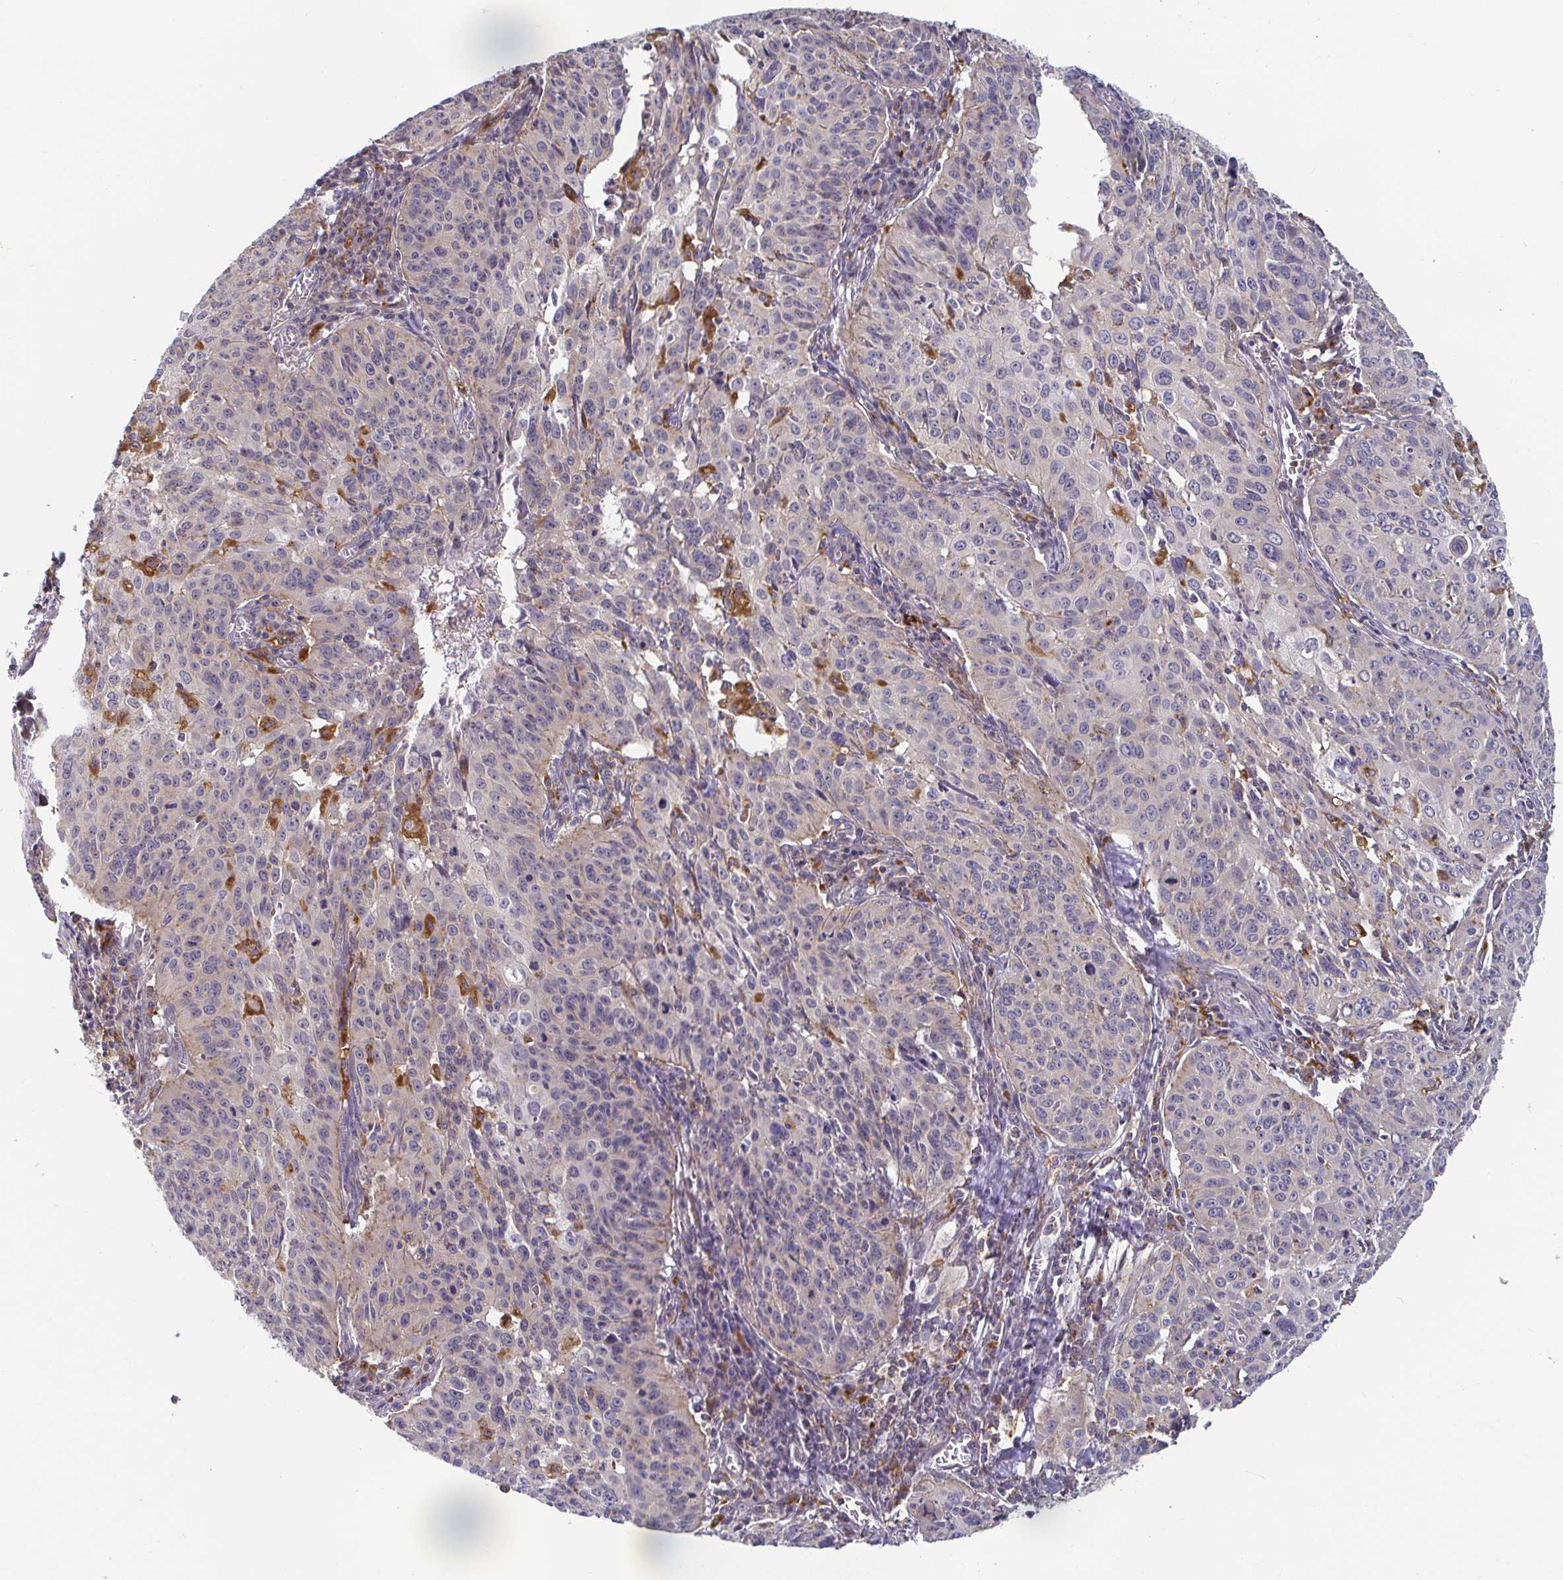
{"staining": {"intensity": "negative", "quantity": "none", "location": "none"}, "tissue": "cervical cancer", "cell_type": "Tumor cells", "image_type": "cancer", "snomed": [{"axis": "morphology", "description": "Squamous cell carcinoma, NOS"}, {"axis": "topography", "description": "Cervix"}], "caption": "Immunohistochemistry (IHC) micrograph of human cervical cancer (squamous cell carcinoma) stained for a protein (brown), which exhibits no positivity in tumor cells.", "gene": "CDH18", "patient": {"sex": "female", "age": 31}}